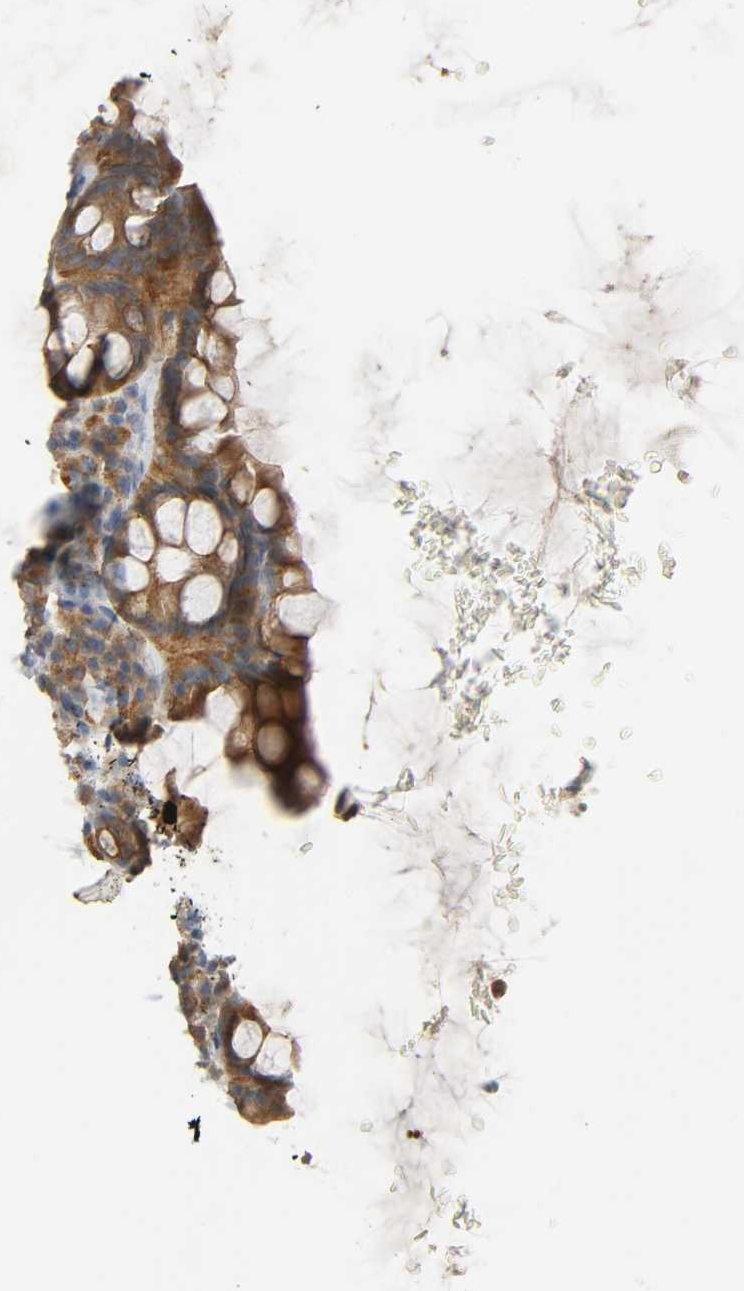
{"staining": {"intensity": "strong", "quantity": ">75%", "location": "cytoplasmic/membranous"}, "tissue": "rectum", "cell_type": "Glandular cells", "image_type": "normal", "snomed": [{"axis": "morphology", "description": "Normal tissue, NOS"}, {"axis": "topography", "description": "Rectum"}], "caption": "Glandular cells reveal strong cytoplasmic/membranous positivity in approximately >75% of cells in normal rectum. (Stains: DAB (3,3'-diaminobenzidine) in brown, nuclei in blue, Microscopy: brightfield microscopy at high magnification).", "gene": "ARPC1A", "patient": {"sex": "male", "age": 92}}